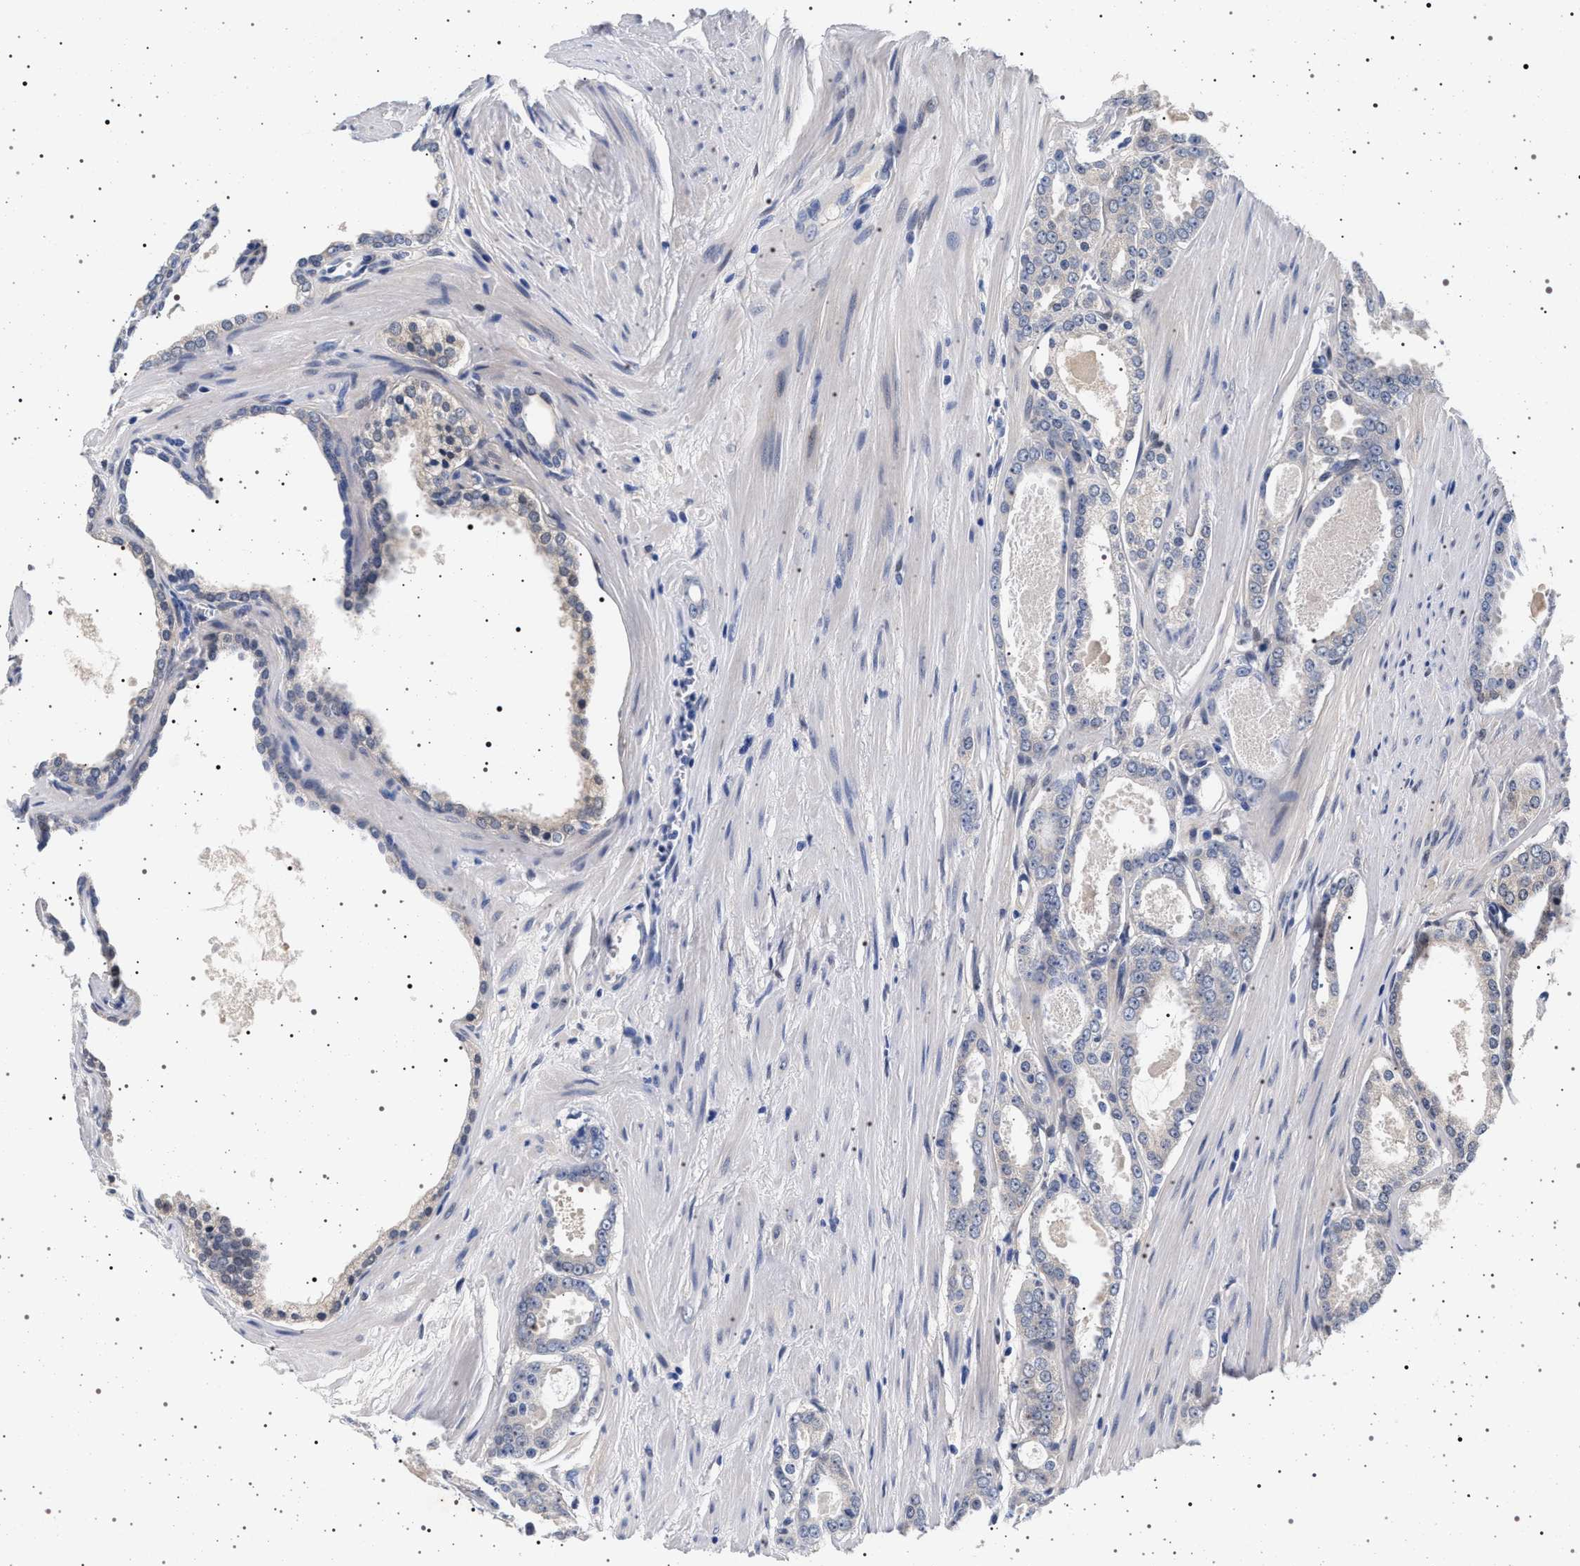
{"staining": {"intensity": "negative", "quantity": "none", "location": "none"}, "tissue": "prostate cancer", "cell_type": "Tumor cells", "image_type": "cancer", "snomed": [{"axis": "morphology", "description": "Adenocarcinoma, Low grade"}, {"axis": "topography", "description": "Prostate"}], "caption": "High power microscopy micrograph of an immunohistochemistry micrograph of prostate adenocarcinoma (low-grade), revealing no significant expression in tumor cells. (Stains: DAB (3,3'-diaminobenzidine) IHC with hematoxylin counter stain, Microscopy: brightfield microscopy at high magnification).", "gene": "MAPK10", "patient": {"sex": "male", "age": 57}}